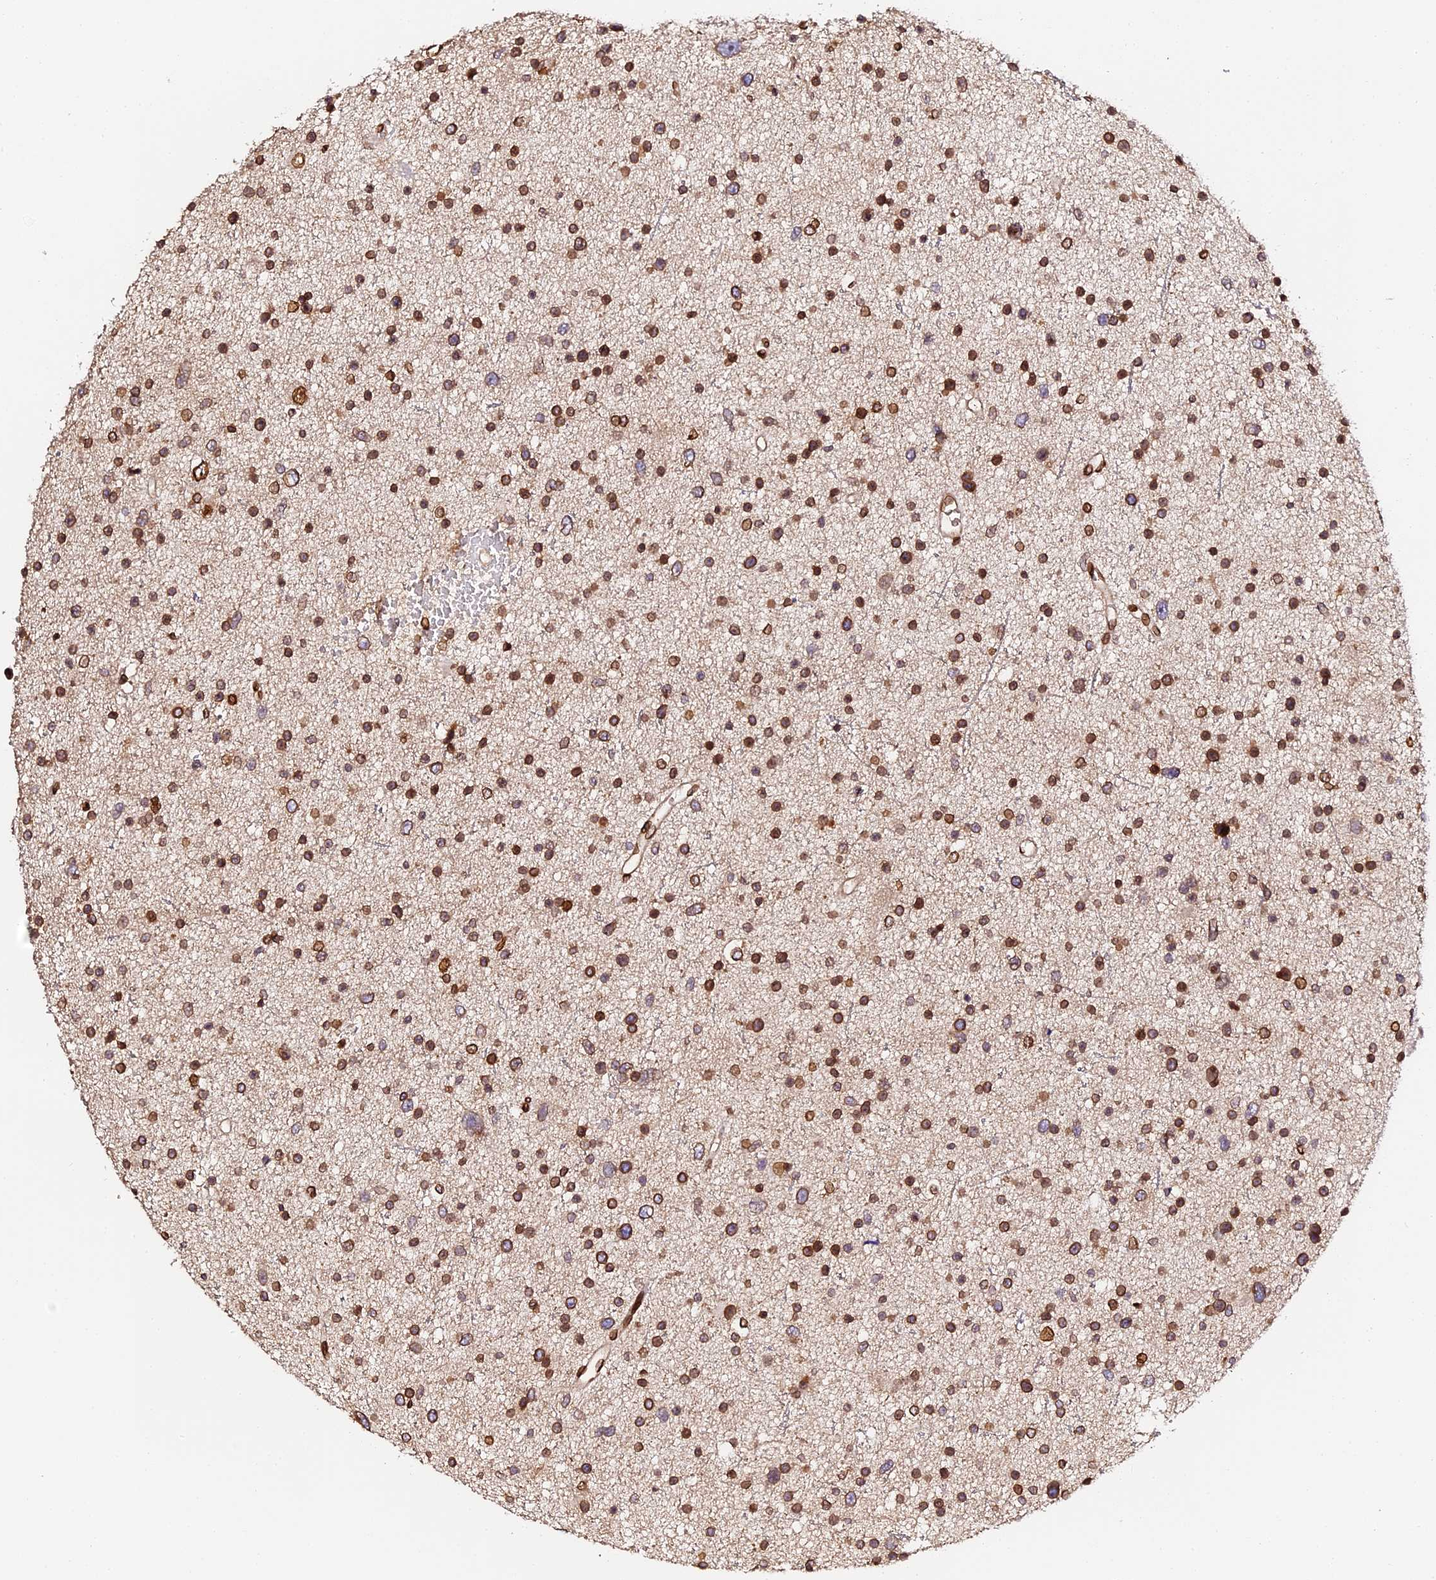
{"staining": {"intensity": "strong", "quantity": ">75%", "location": "cytoplasmic/membranous,nuclear"}, "tissue": "glioma", "cell_type": "Tumor cells", "image_type": "cancer", "snomed": [{"axis": "morphology", "description": "Glioma, malignant, Low grade"}, {"axis": "topography", "description": "Brain"}], "caption": "Immunohistochemical staining of malignant glioma (low-grade) displays strong cytoplasmic/membranous and nuclear protein positivity in approximately >75% of tumor cells.", "gene": "ANAPC5", "patient": {"sex": "female", "age": 37}}